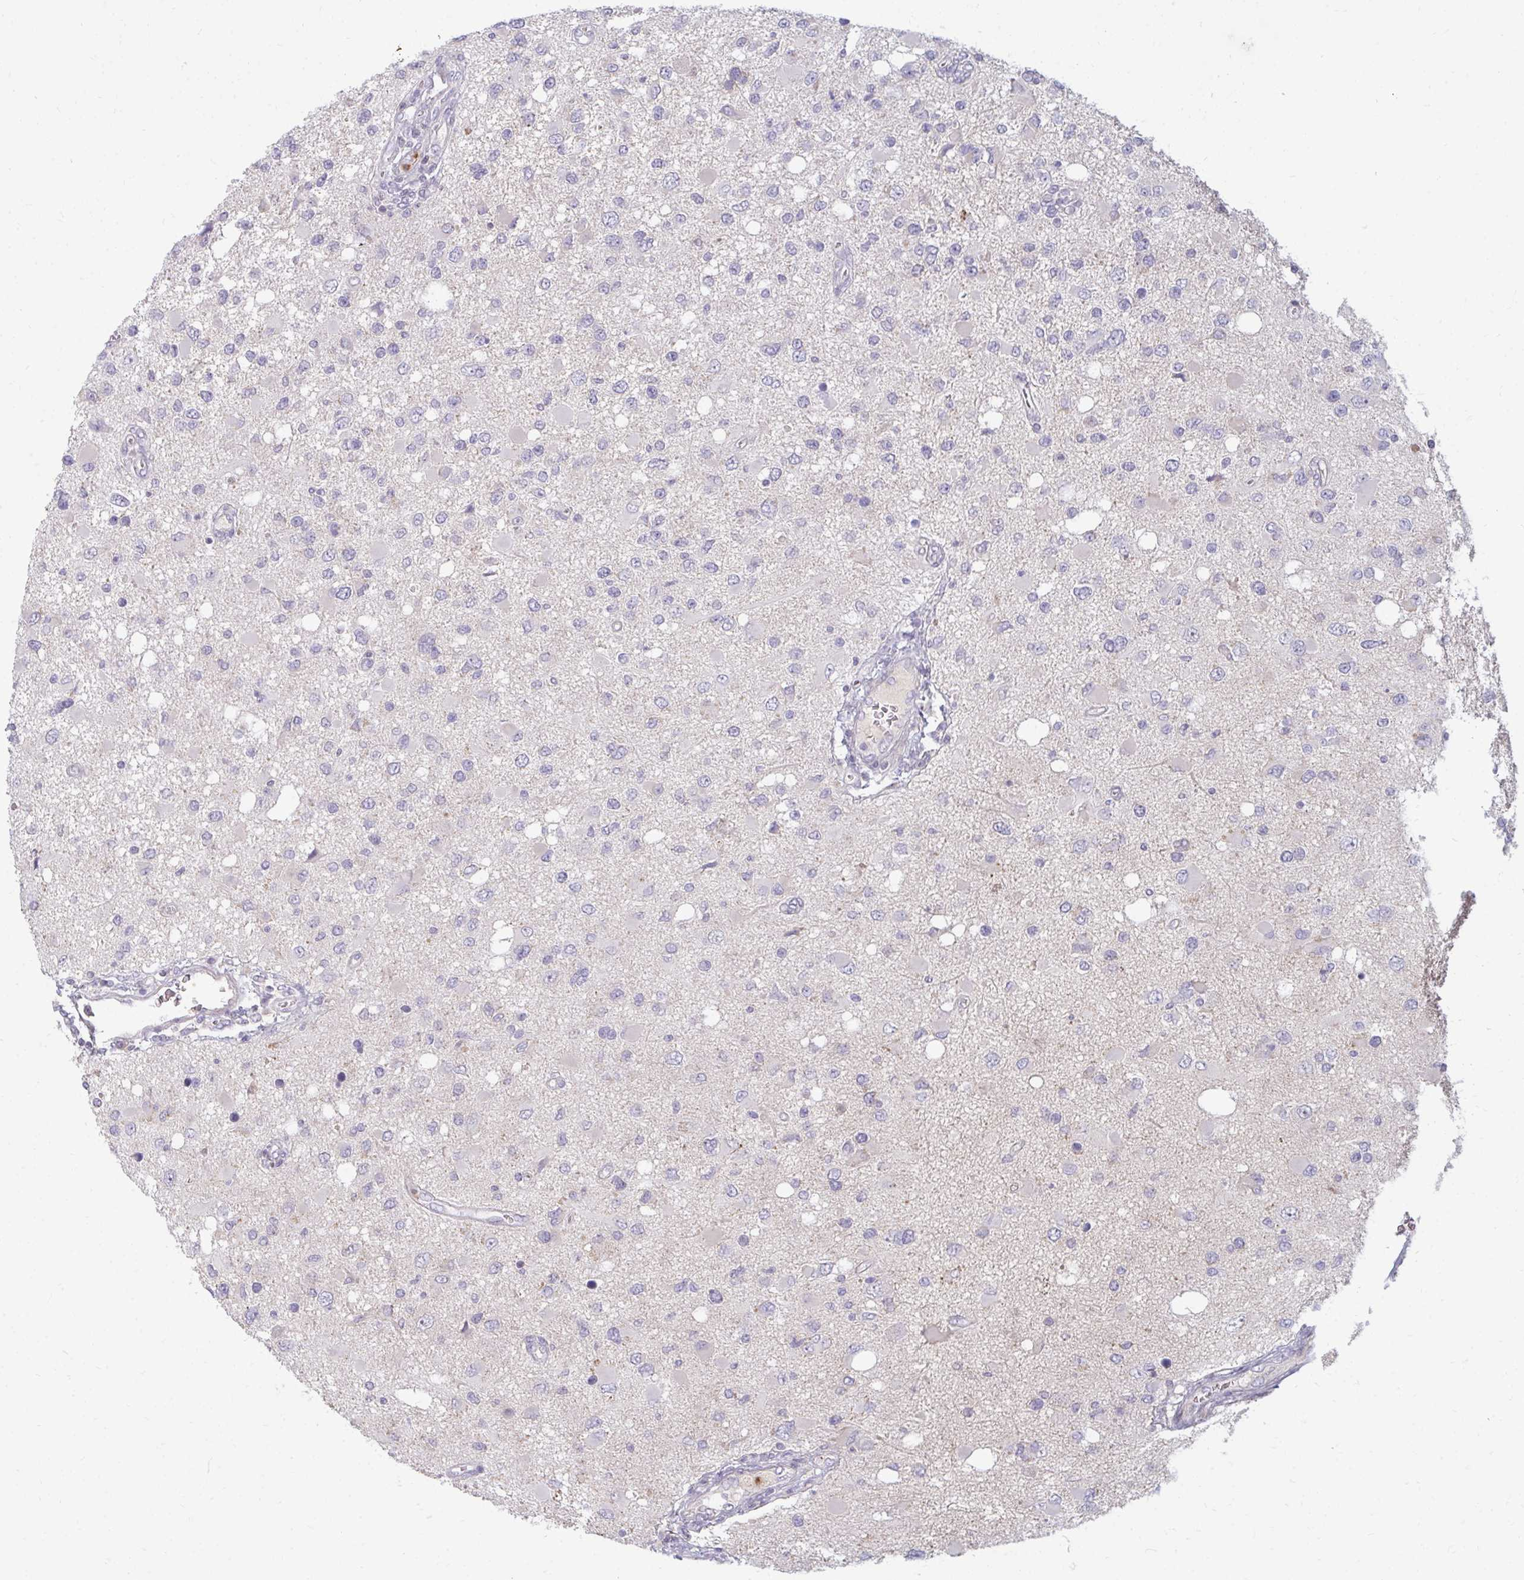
{"staining": {"intensity": "negative", "quantity": "none", "location": "none"}, "tissue": "glioma", "cell_type": "Tumor cells", "image_type": "cancer", "snomed": [{"axis": "morphology", "description": "Glioma, malignant, High grade"}, {"axis": "topography", "description": "Brain"}], "caption": "A micrograph of glioma stained for a protein exhibits no brown staining in tumor cells.", "gene": "RAB33A", "patient": {"sex": "male", "age": 53}}